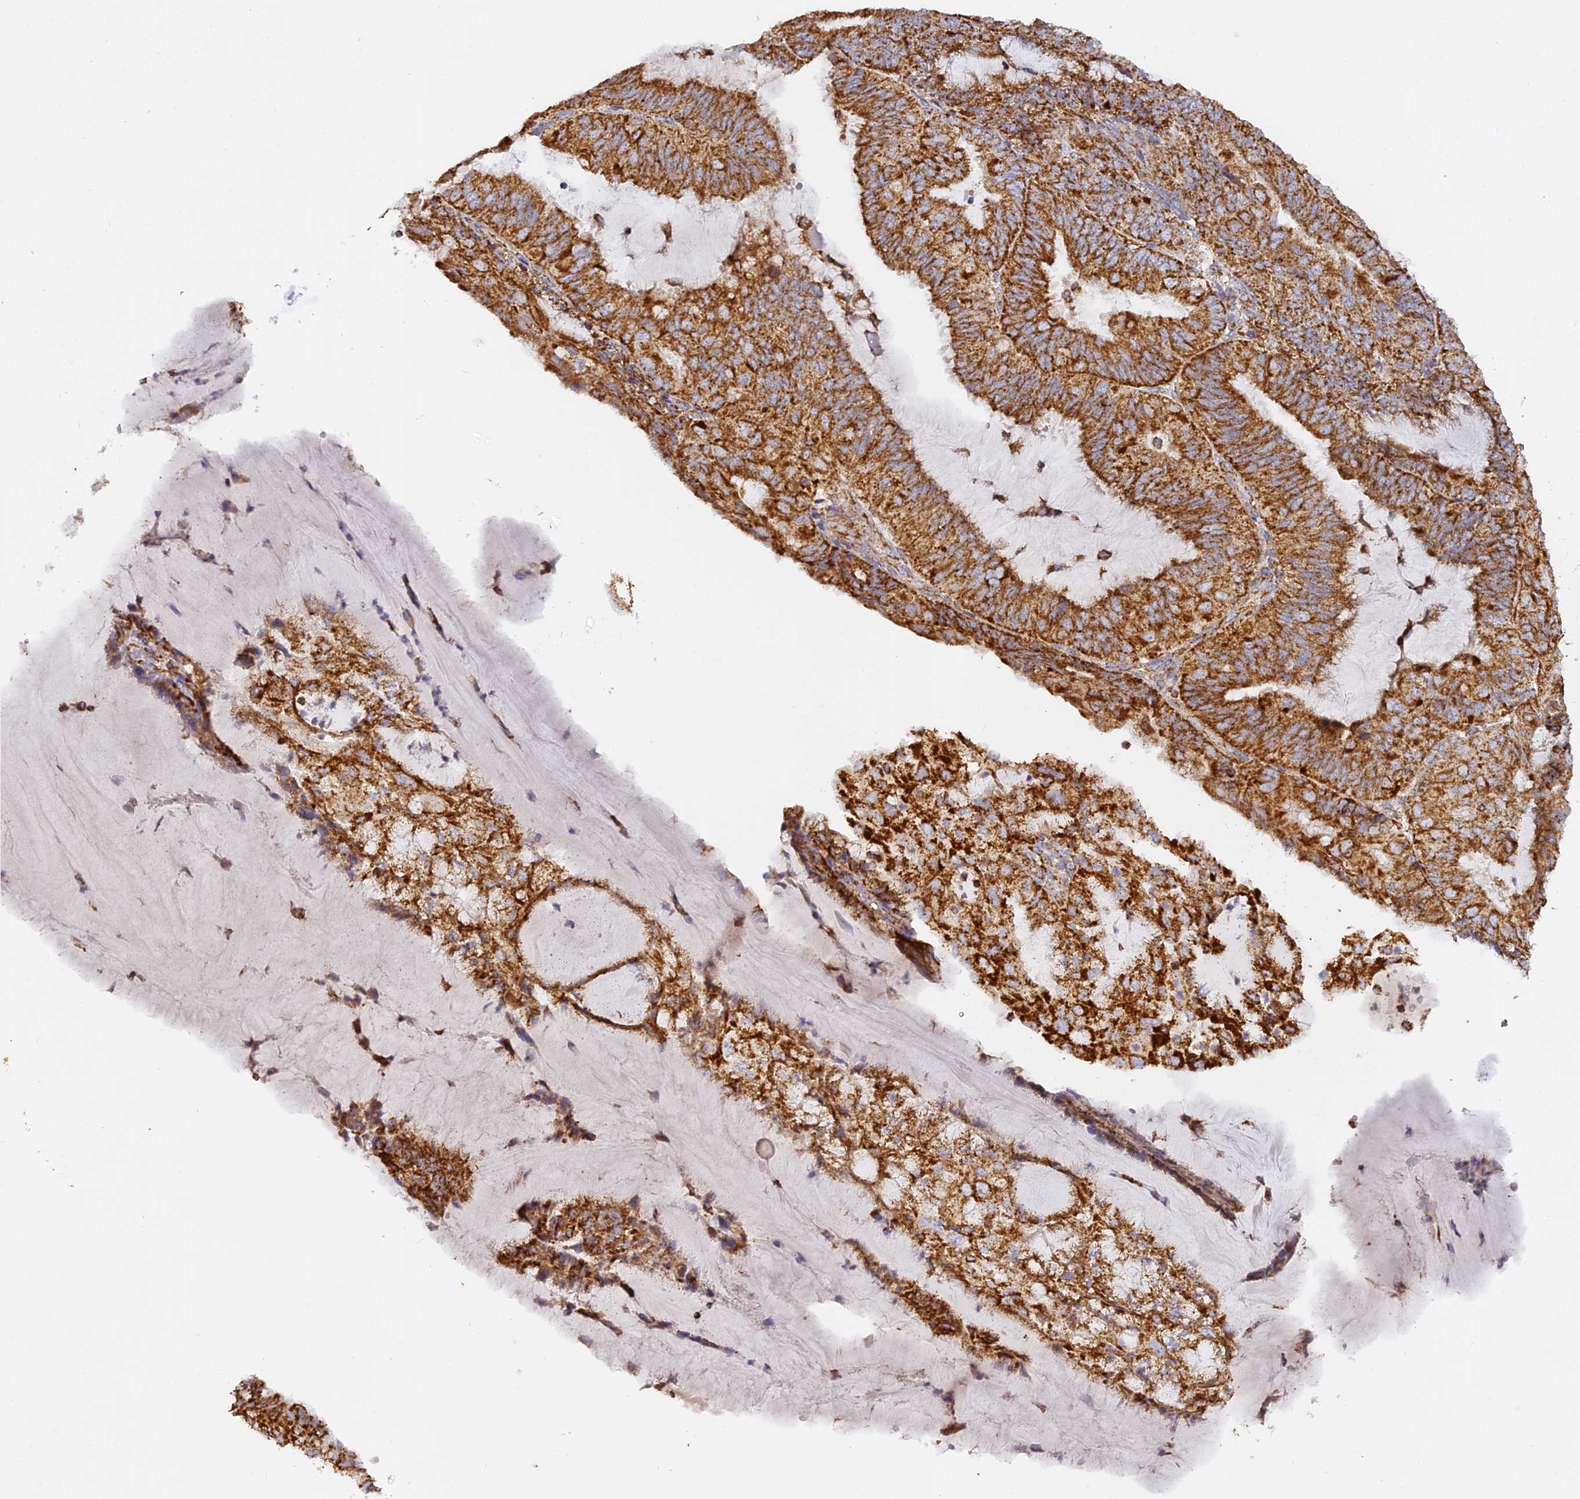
{"staining": {"intensity": "strong", "quantity": ">75%", "location": "cytoplasmic/membranous"}, "tissue": "endometrial cancer", "cell_type": "Tumor cells", "image_type": "cancer", "snomed": [{"axis": "morphology", "description": "Adenocarcinoma, NOS"}, {"axis": "topography", "description": "Endometrium"}], "caption": "A high-resolution photomicrograph shows immunohistochemistry (IHC) staining of adenocarcinoma (endometrial), which exhibits strong cytoplasmic/membranous staining in about >75% of tumor cells.", "gene": "DONSON", "patient": {"sex": "female", "age": 81}}